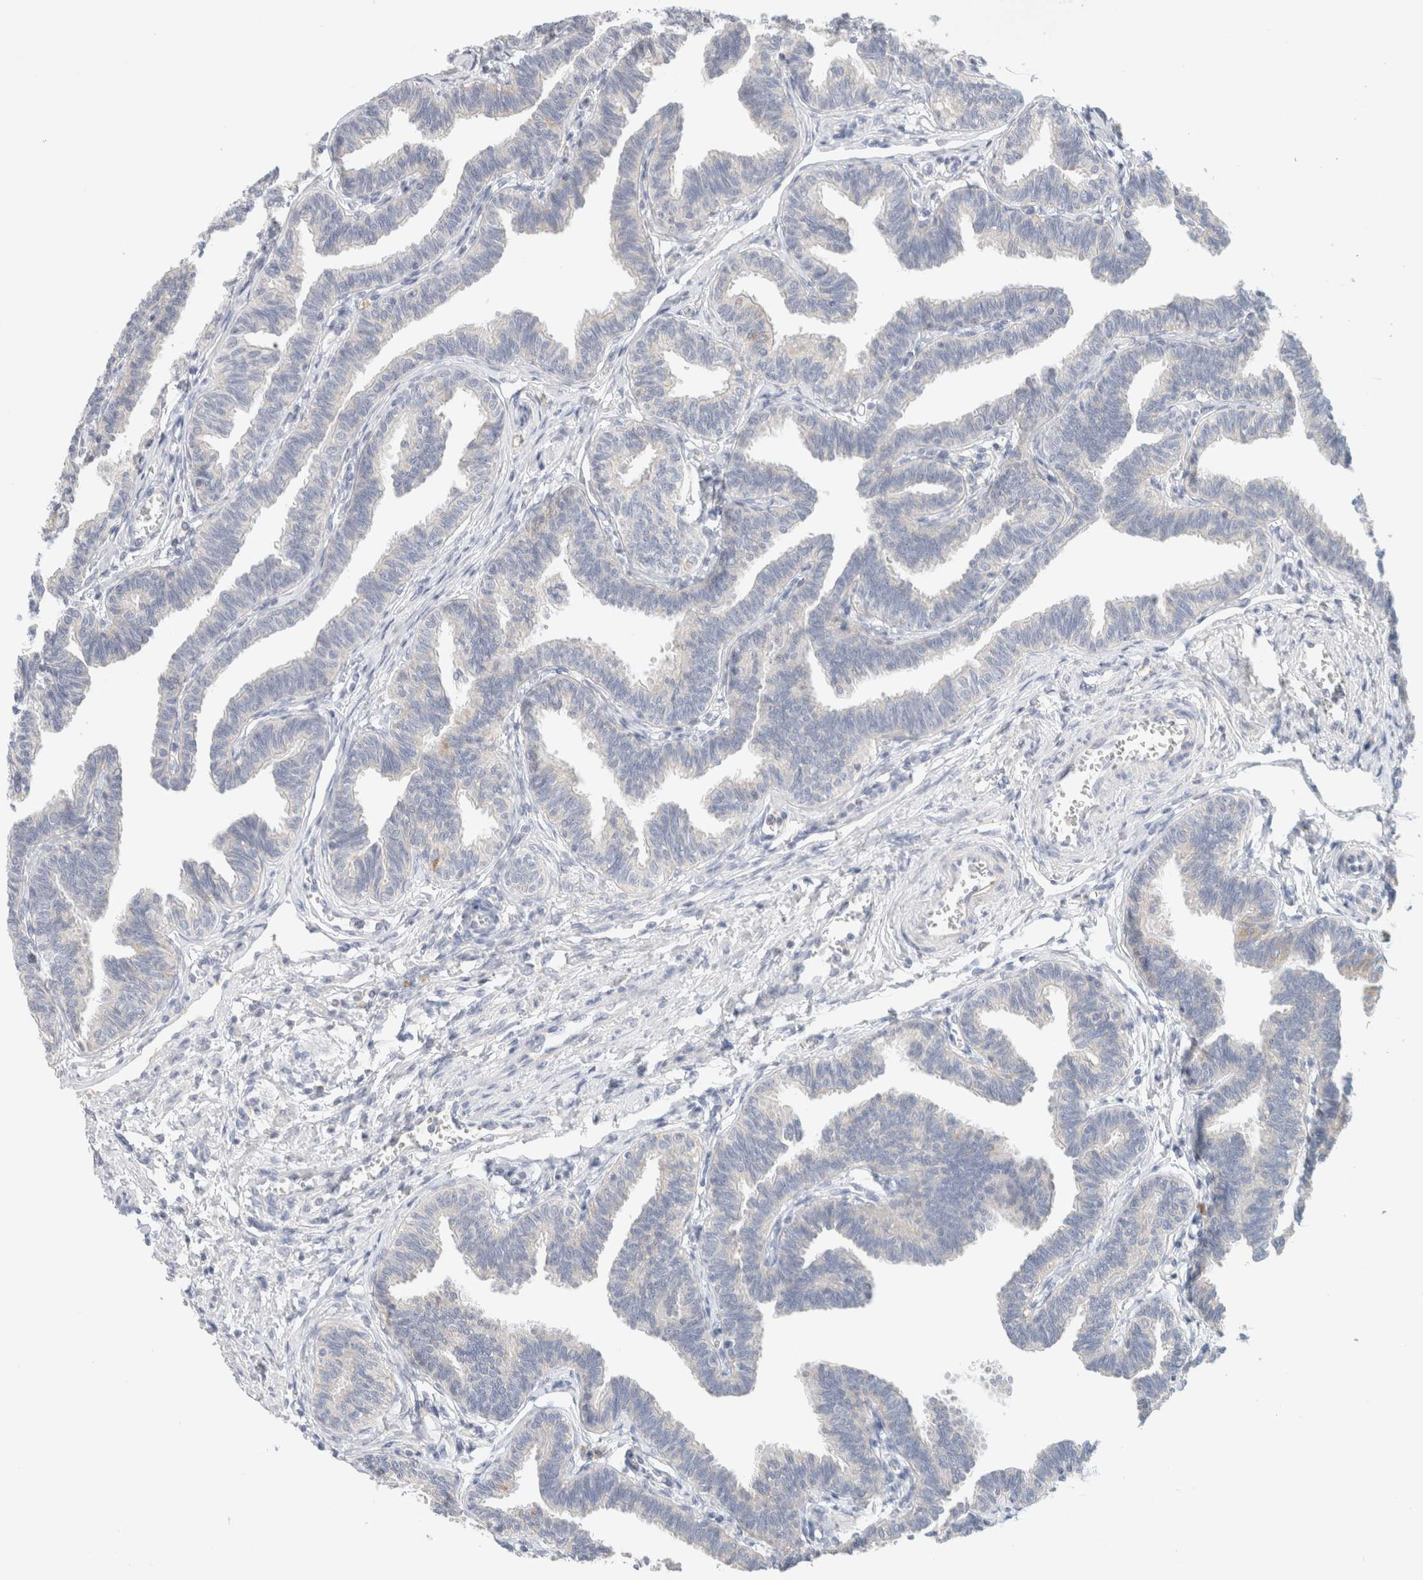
{"staining": {"intensity": "negative", "quantity": "none", "location": "none"}, "tissue": "fallopian tube", "cell_type": "Glandular cells", "image_type": "normal", "snomed": [{"axis": "morphology", "description": "Normal tissue, NOS"}, {"axis": "topography", "description": "Fallopian tube"}, {"axis": "topography", "description": "Ovary"}], "caption": "Glandular cells are negative for brown protein staining in benign fallopian tube.", "gene": "HEXD", "patient": {"sex": "female", "age": 23}}